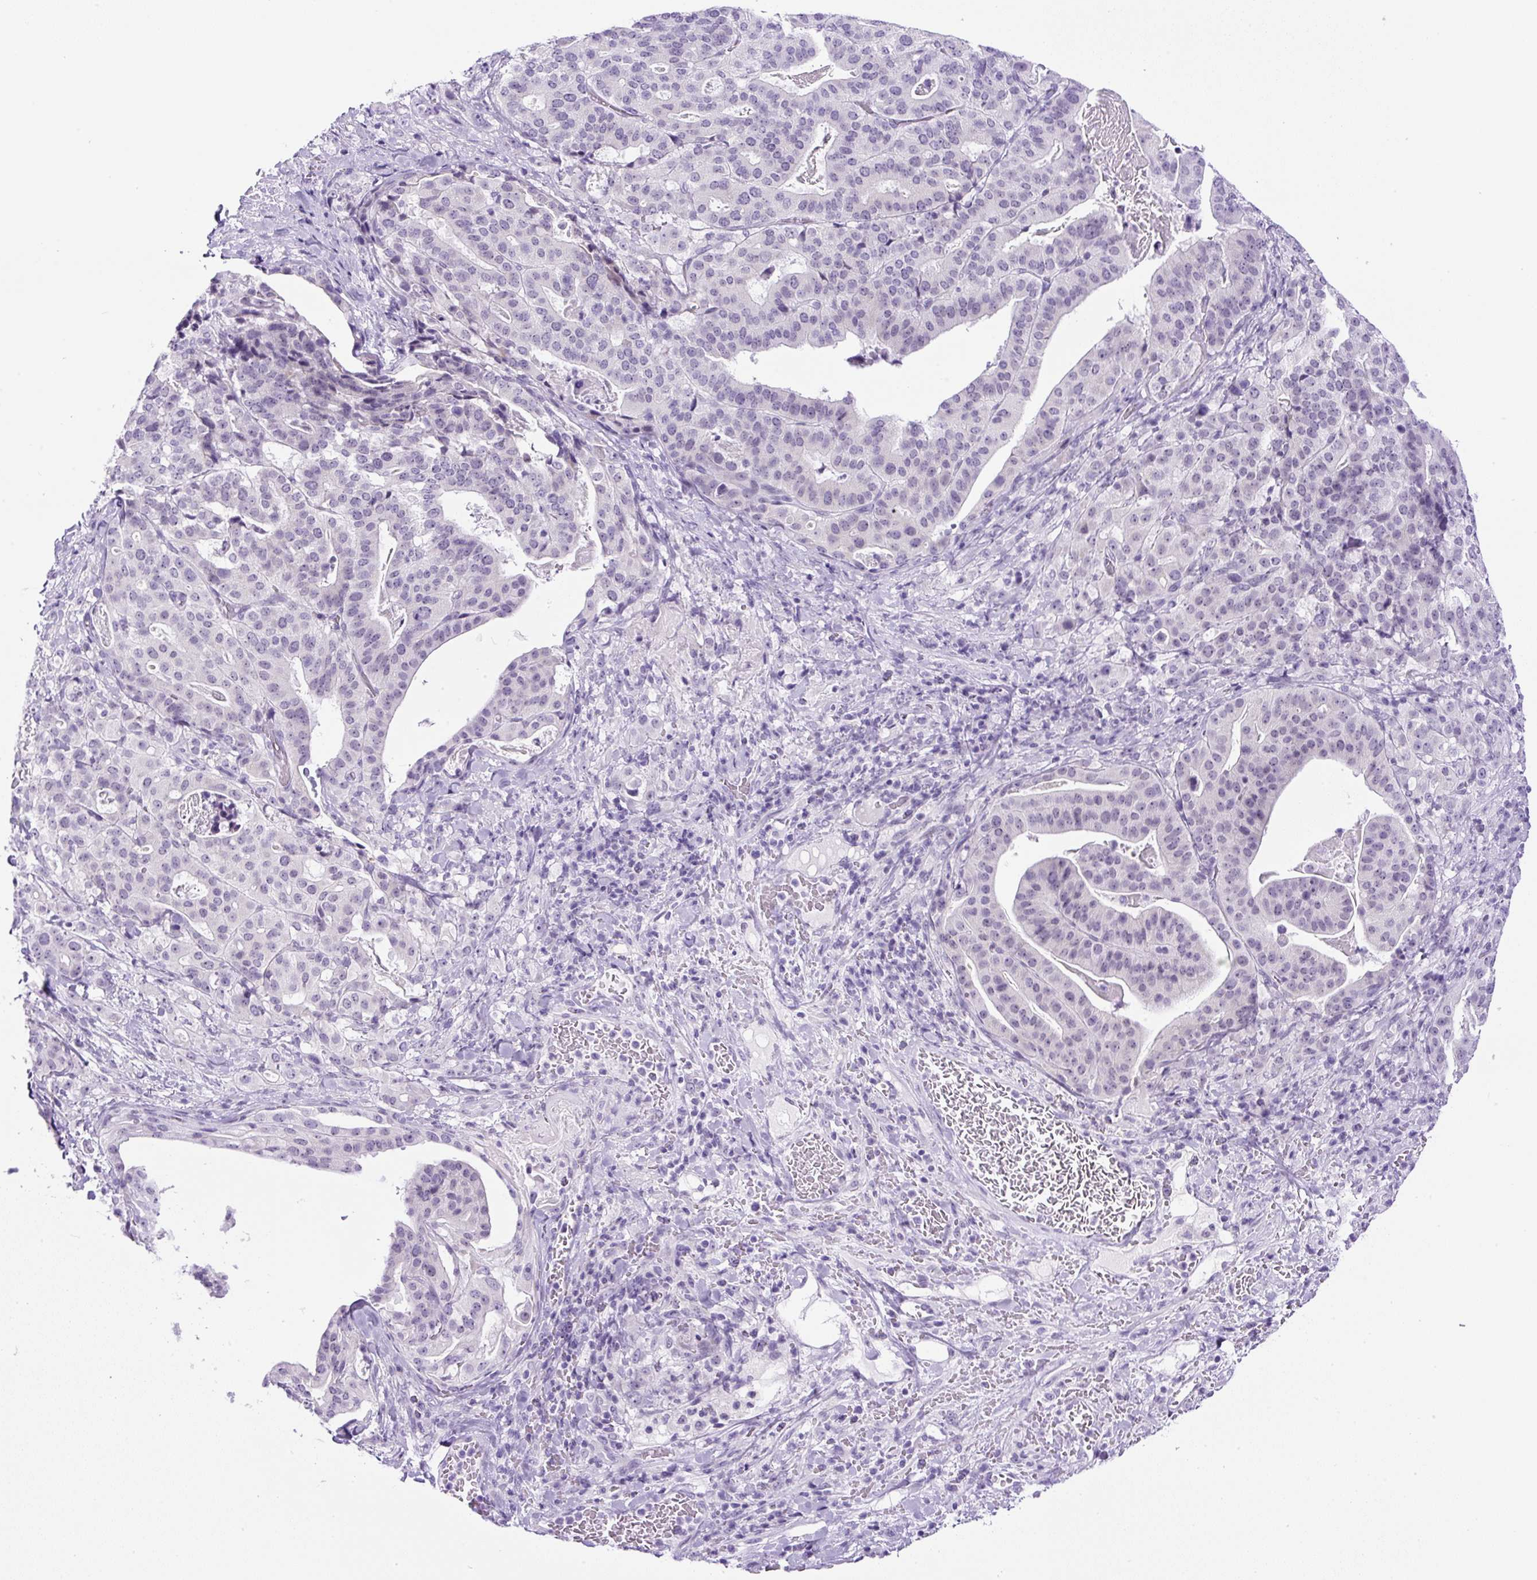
{"staining": {"intensity": "negative", "quantity": "none", "location": "none"}, "tissue": "stomach cancer", "cell_type": "Tumor cells", "image_type": "cancer", "snomed": [{"axis": "morphology", "description": "Adenocarcinoma, NOS"}, {"axis": "topography", "description": "Stomach"}], "caption": "DAB immunohistochemical staining of human stomach cancer reveals no significant expression in tumor cells. (Immunohistochemistry (ihc), brightfield microscopy, high magnification).", "gene": "RHBDD2", "patient": {"sex": "male", "age": 48}}